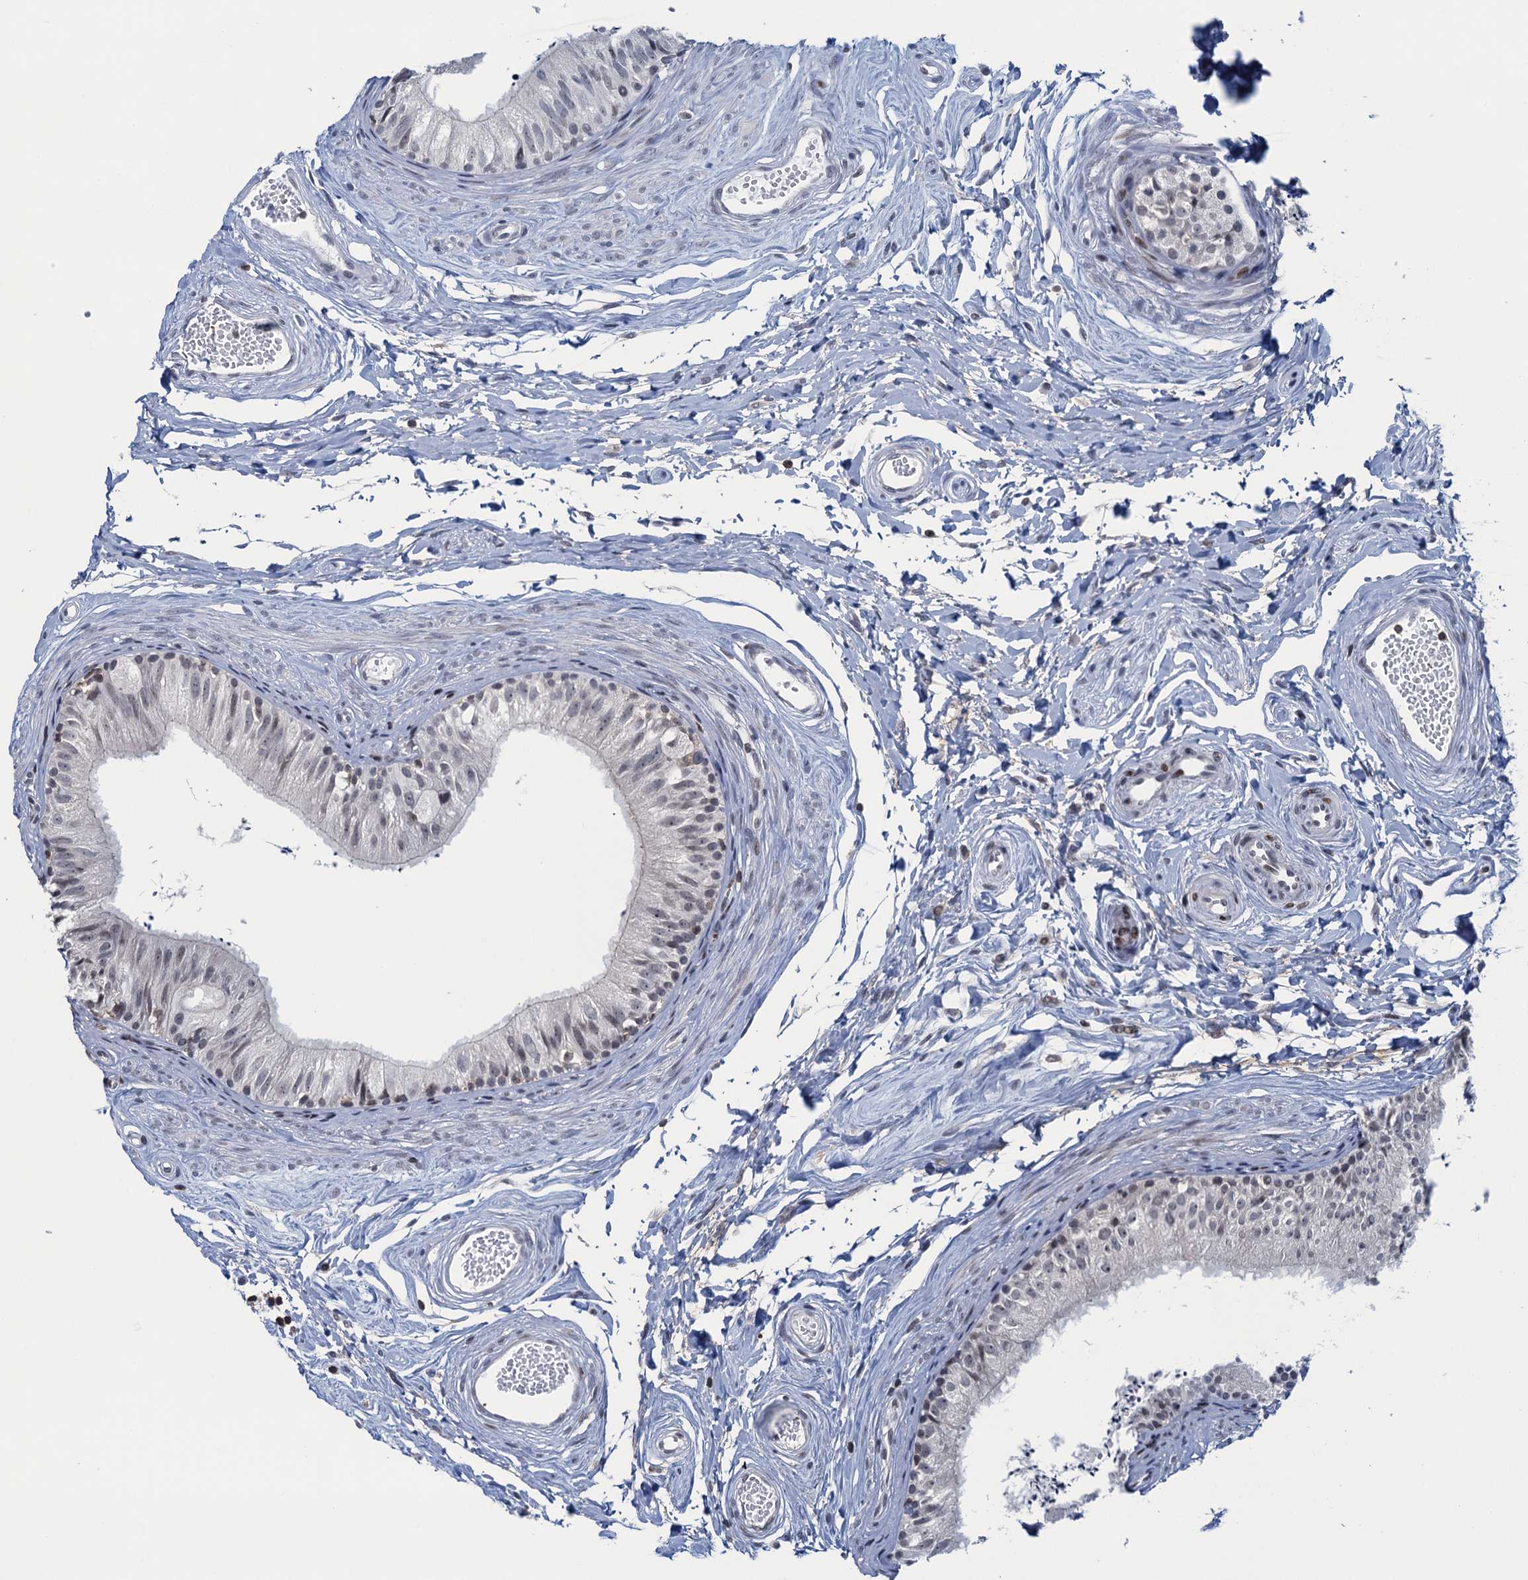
{"staining": {"intensity": "negative", "quantity": "none", "location": "none"}, "tissue": "epididymis", "cell_type": "Glandular cells", "image_type": "normal", "snomed": [{"axis": "morphology", "description": "Normal tissue, NOS"}, {"axis": "topography", "description": "Epididymis"}], "caption": "IHC micrograph of normal human epididymis stained for a protein (brown), which reveals no expression in glandular cells.", "gene": "FYB1", "patient": {"sex": "male", "age": 56}}